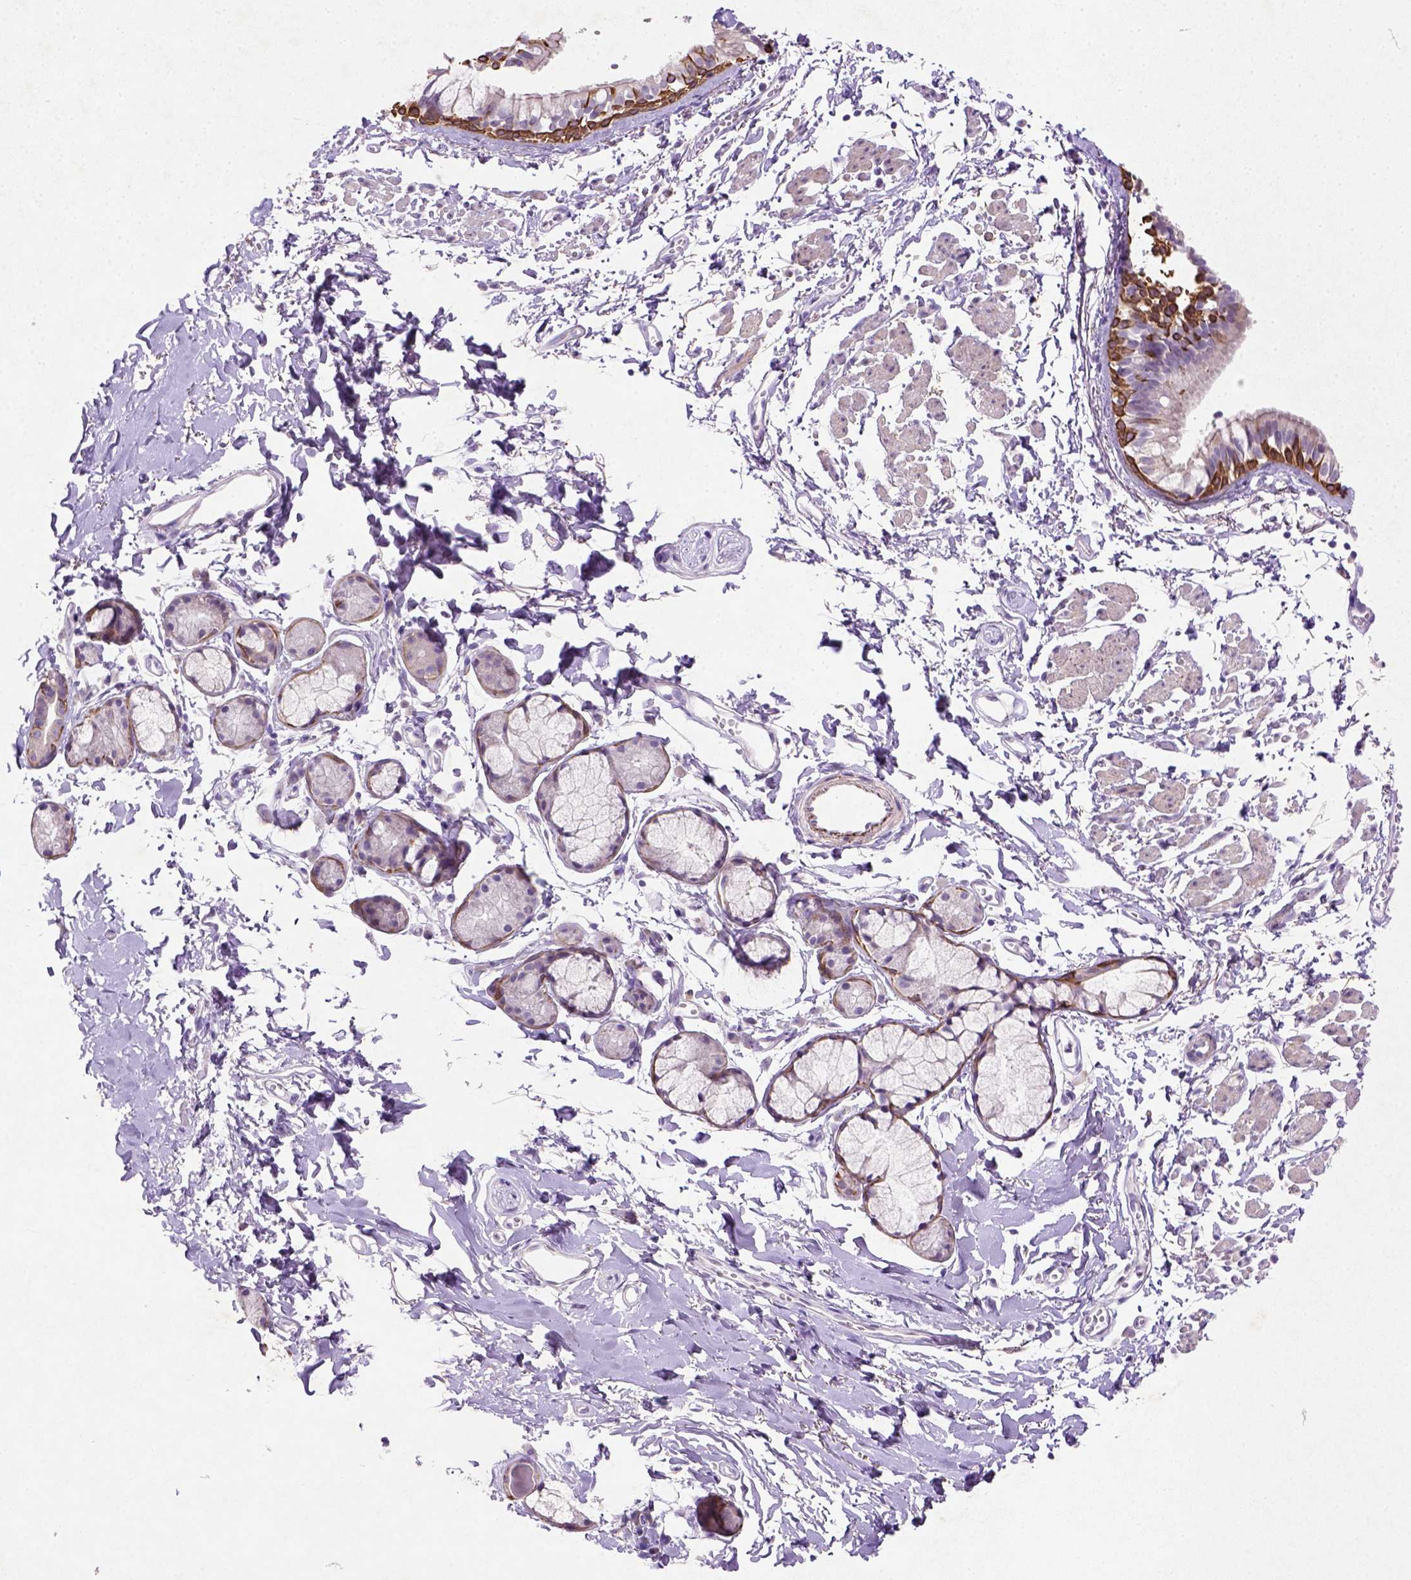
{"staining": {"intensity": "strong", "quantity": "25%-75%", "location": "cytoplasmic/membranous"}, "tissue": "bronchus", "cell_type": "Respiratory epithelial cells", "image_type": "normal", "snomed": [{"axis": "morphology", "description": "Normal tissue, NOS"}, {"axis": "topography", "description": "Cartilage tissue"}, {"axis": "topography", "description": "Bronchus"}], "caption": "A brown stain shows strong cytoplasmic/membranous staining of a protein in respiratory epithelial cells of normal bronchus.", "gene": "NUDT2", "patient": {"sex": "female", "age": 59}}